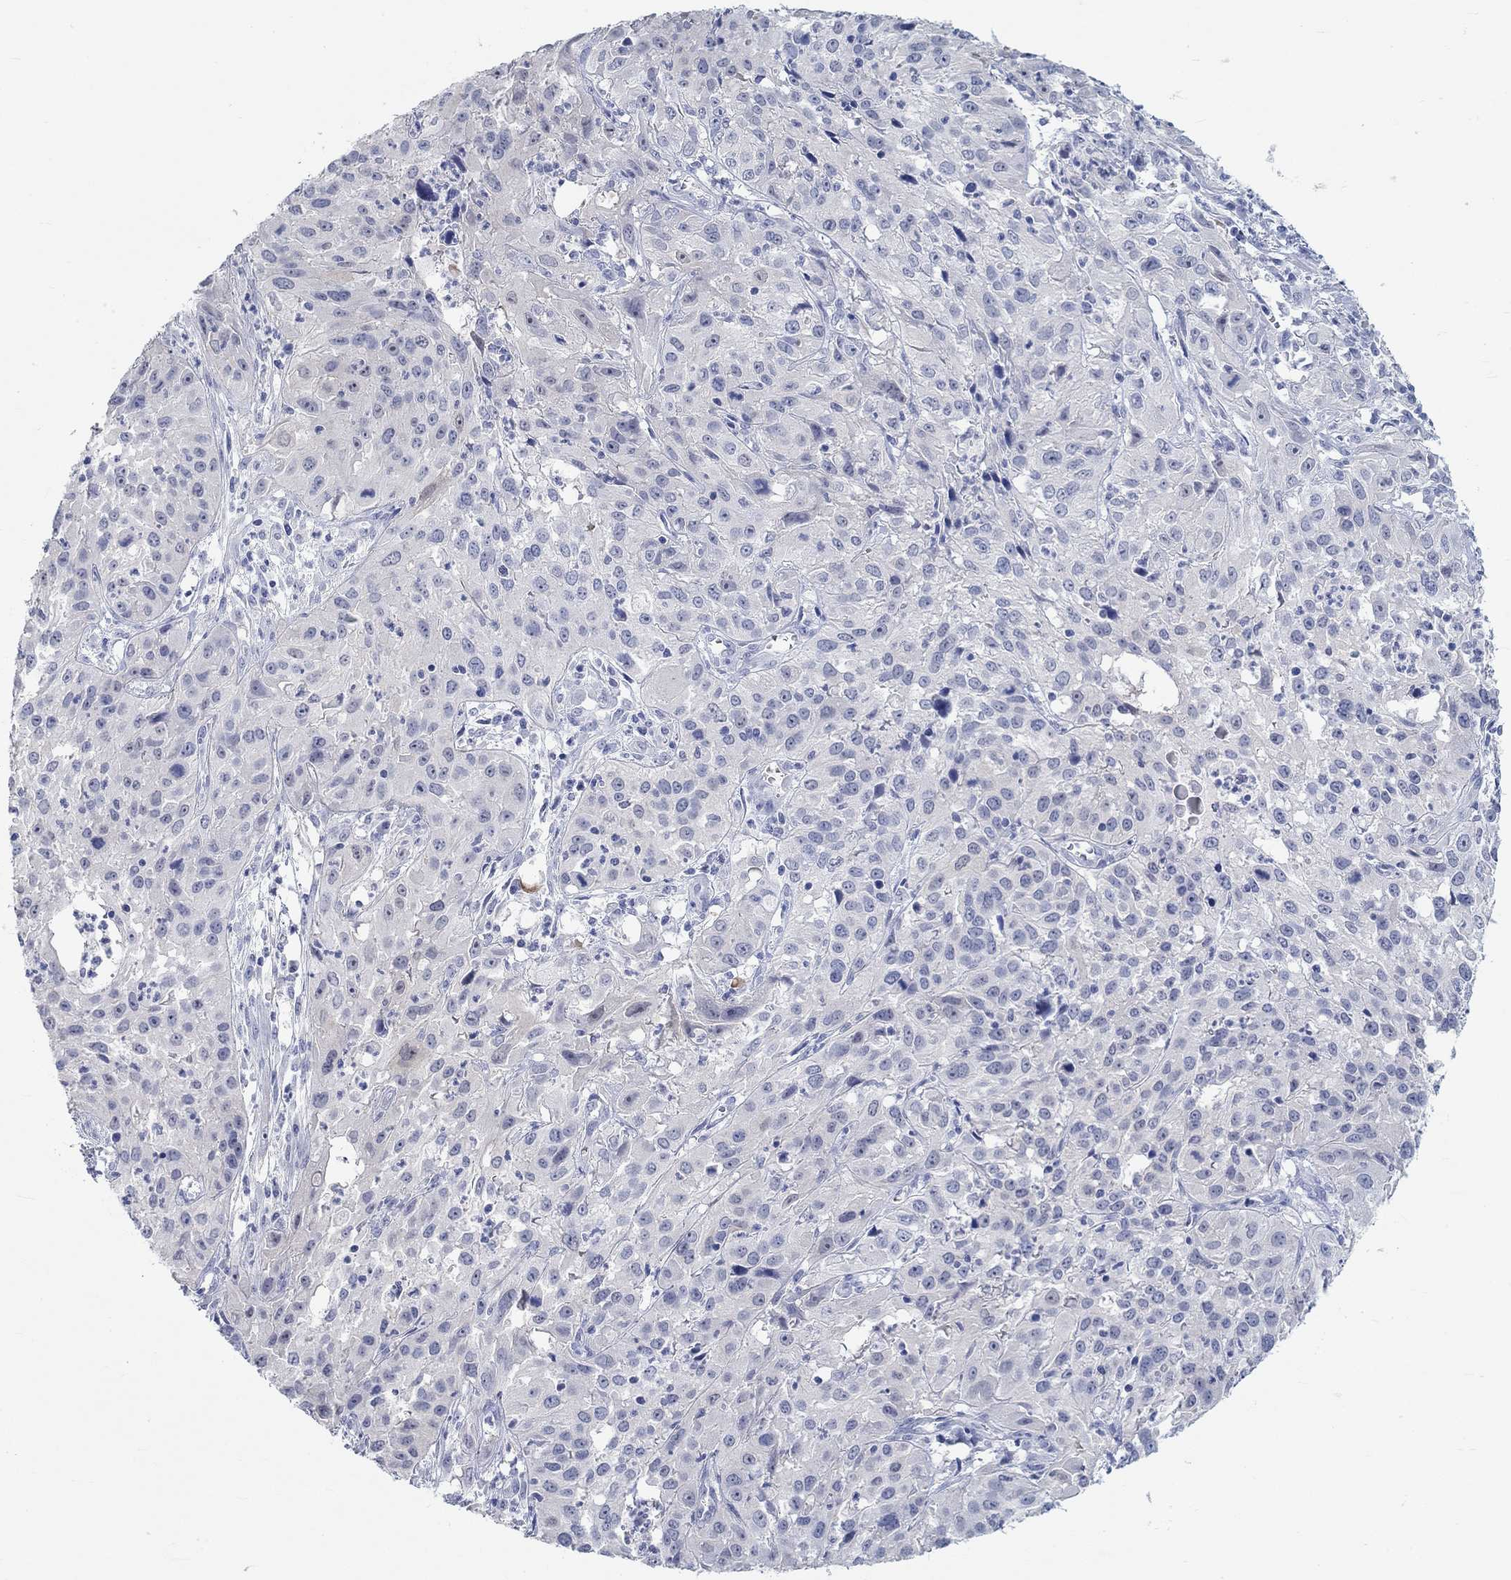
{"staining": {"intensity": "negative", "quantity": "none", "location": "none"}, "tissue": "cervical cancer", "cell_type": "Tumor cells", "image_type": "cancer", "snomed": [{"axis": "morphology", "description": "Squamous cell carcinoma, NOS"}, {"axis": "topography", "description": "Cervix"}], "caption": "Tumor cells are negative for brown protein staining in cervical cancer (squamous cell carcinoma).", "gene": "GRIA3", "patient": {"sex": "female", "age": 32}}